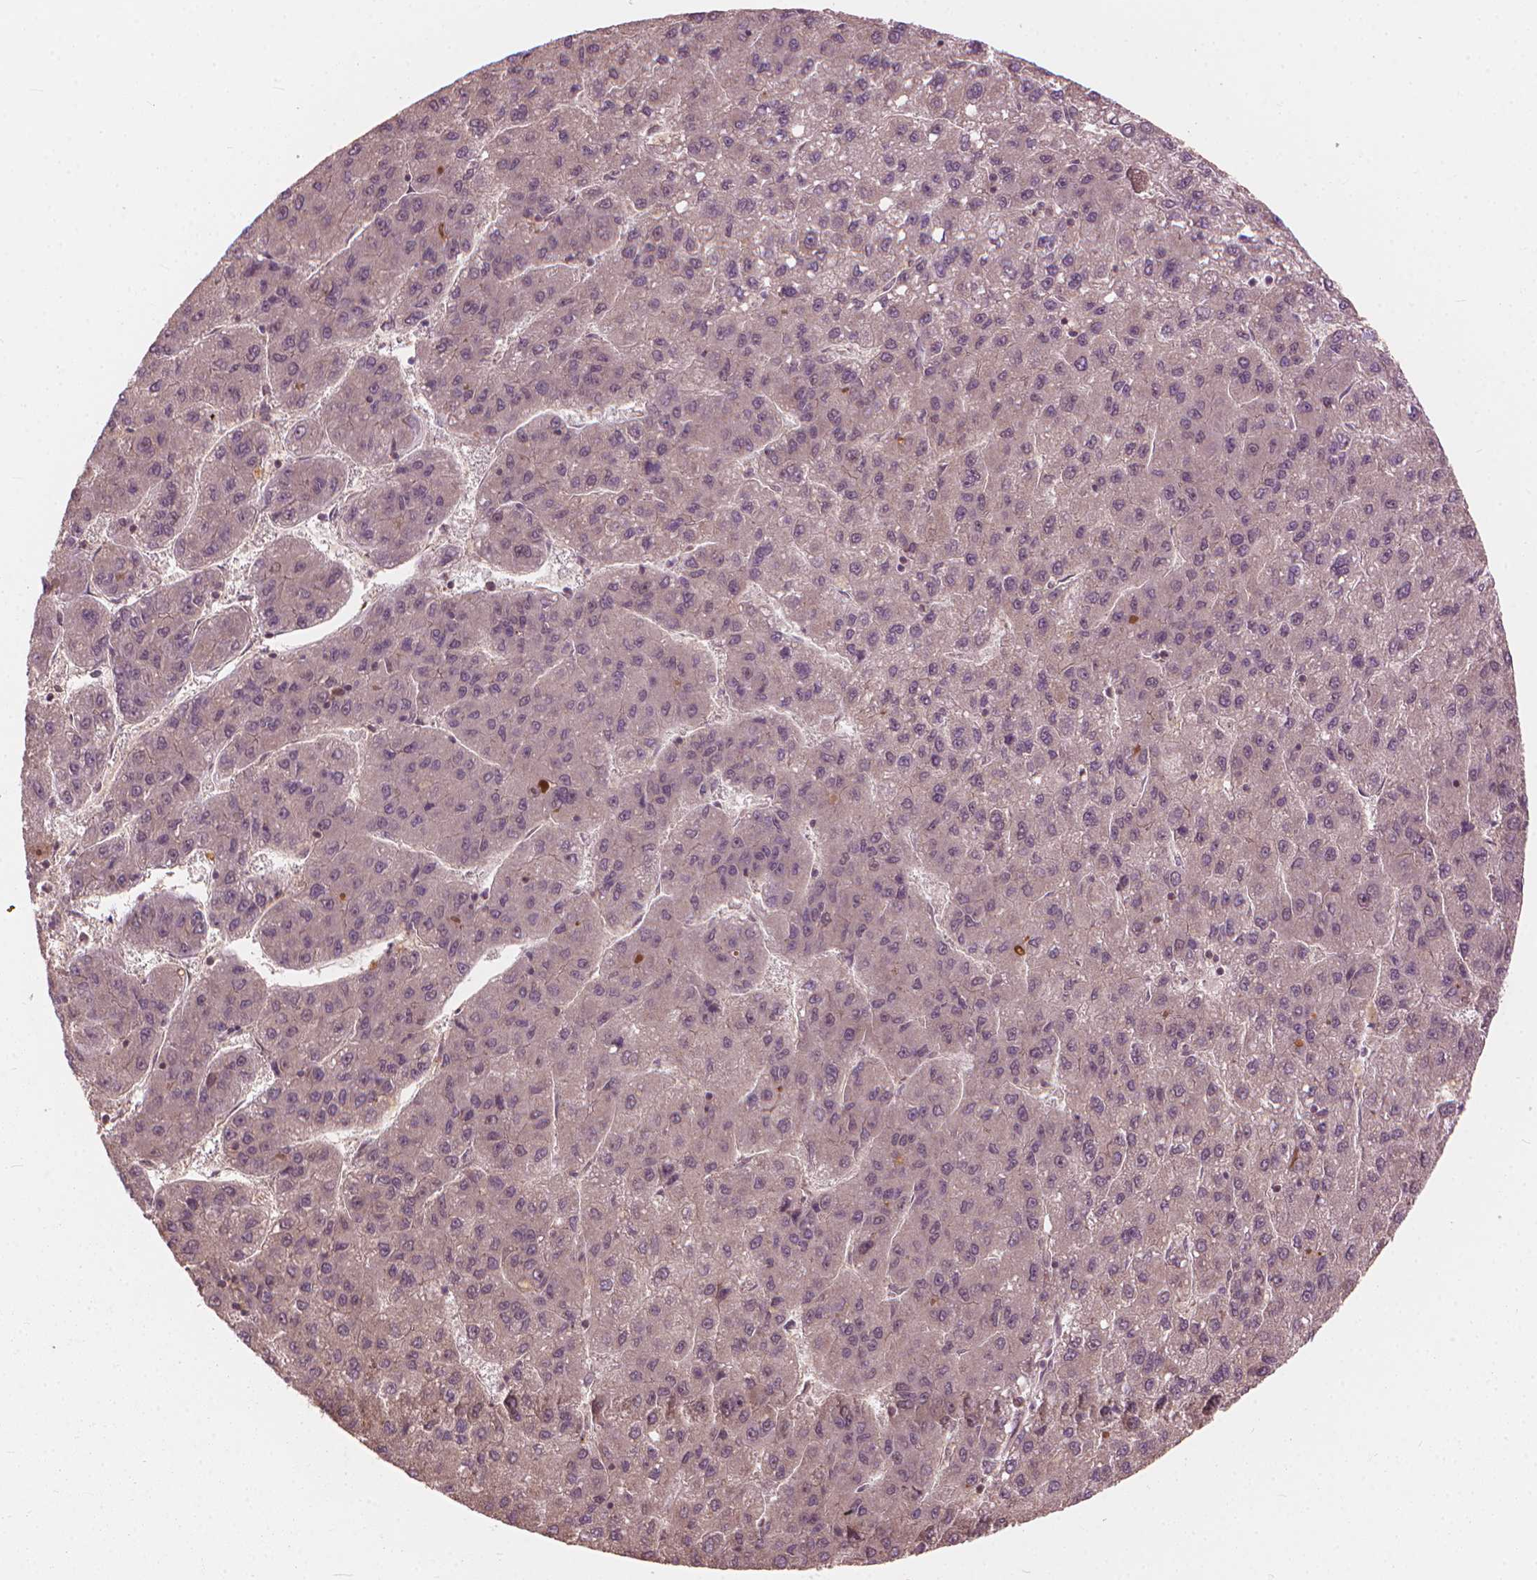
{"staining": {"intensity": "negative", "quantity": "none", "location": "none"}, "tissue": "liver cancer", "cell_type": "Tumor cells", "image_type": "cancer", "snomed": [{"axis": "morphology", "description": "Carcinoma, Hepatocellular, NOS"}, {"axis": "topography", "description": "Liver"}], "caption": "High power microscopy image of an immunohistochemistry image of liver cancer, revealing no significant staining in tumor cells. (Stains: DAB (3,3'-diaminobenzidine) immunohistochemistry with hematoxylin counter stain, Microscopy: brightfield microscopy at high magnification).", "gene": "SSU72", "patient": {"sex": "female", "age": 82}}